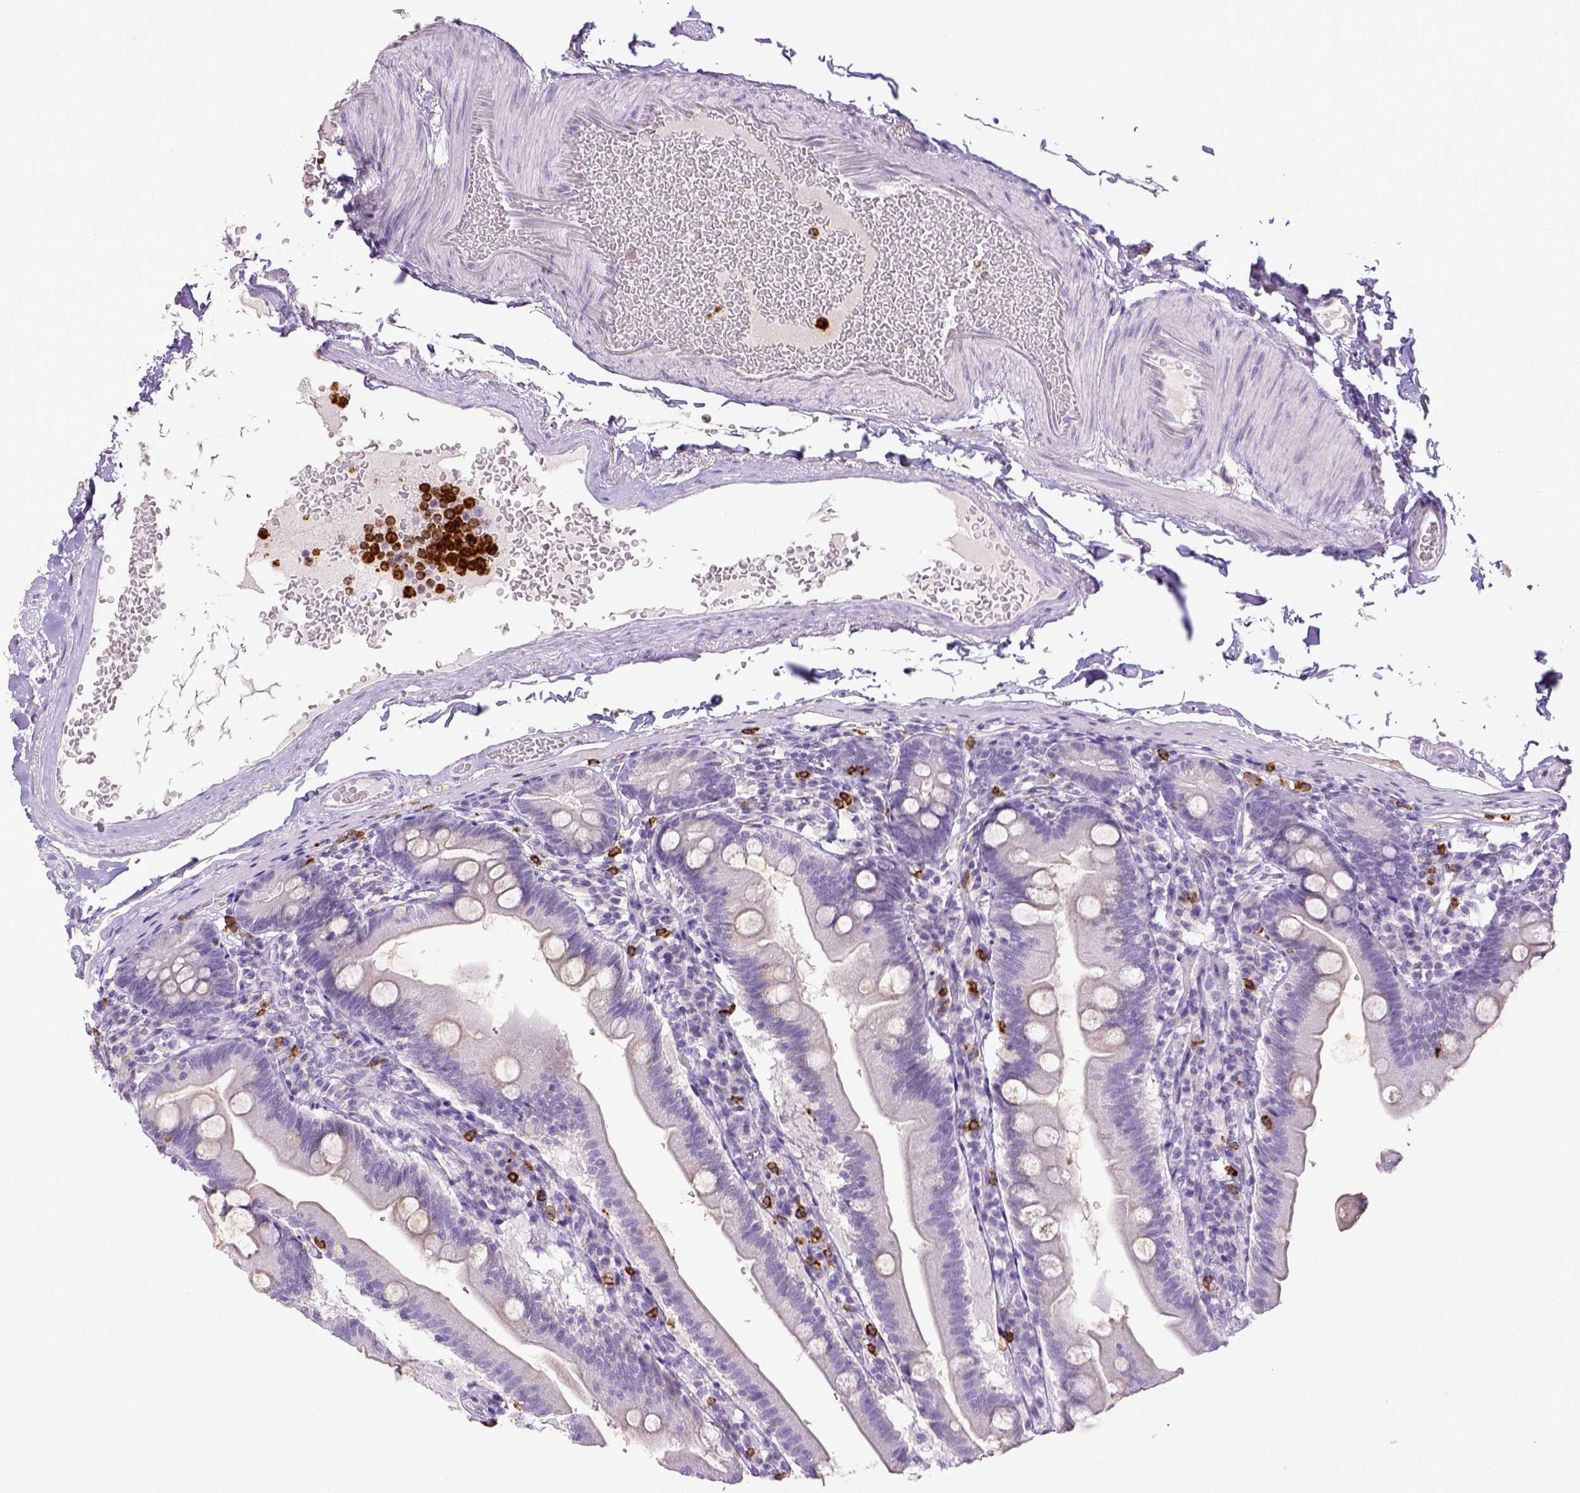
{"staining": {"intensity": "negative", "quantity": "none", "location": "none"}, "tissue": "duodenum", "cell_type": "Glandular cells", "image_type": "normal", "snomed": [{"axis": "morphology", "description": "Normal tissue, NOS"}, {"axis": "topography", "description": "Duodenum"}], "caption": "Image shows no protein expression in glandular cells of normal duodenum.", "gene": "ITGAM", "patient": {"sex": "female", "age": 67}}